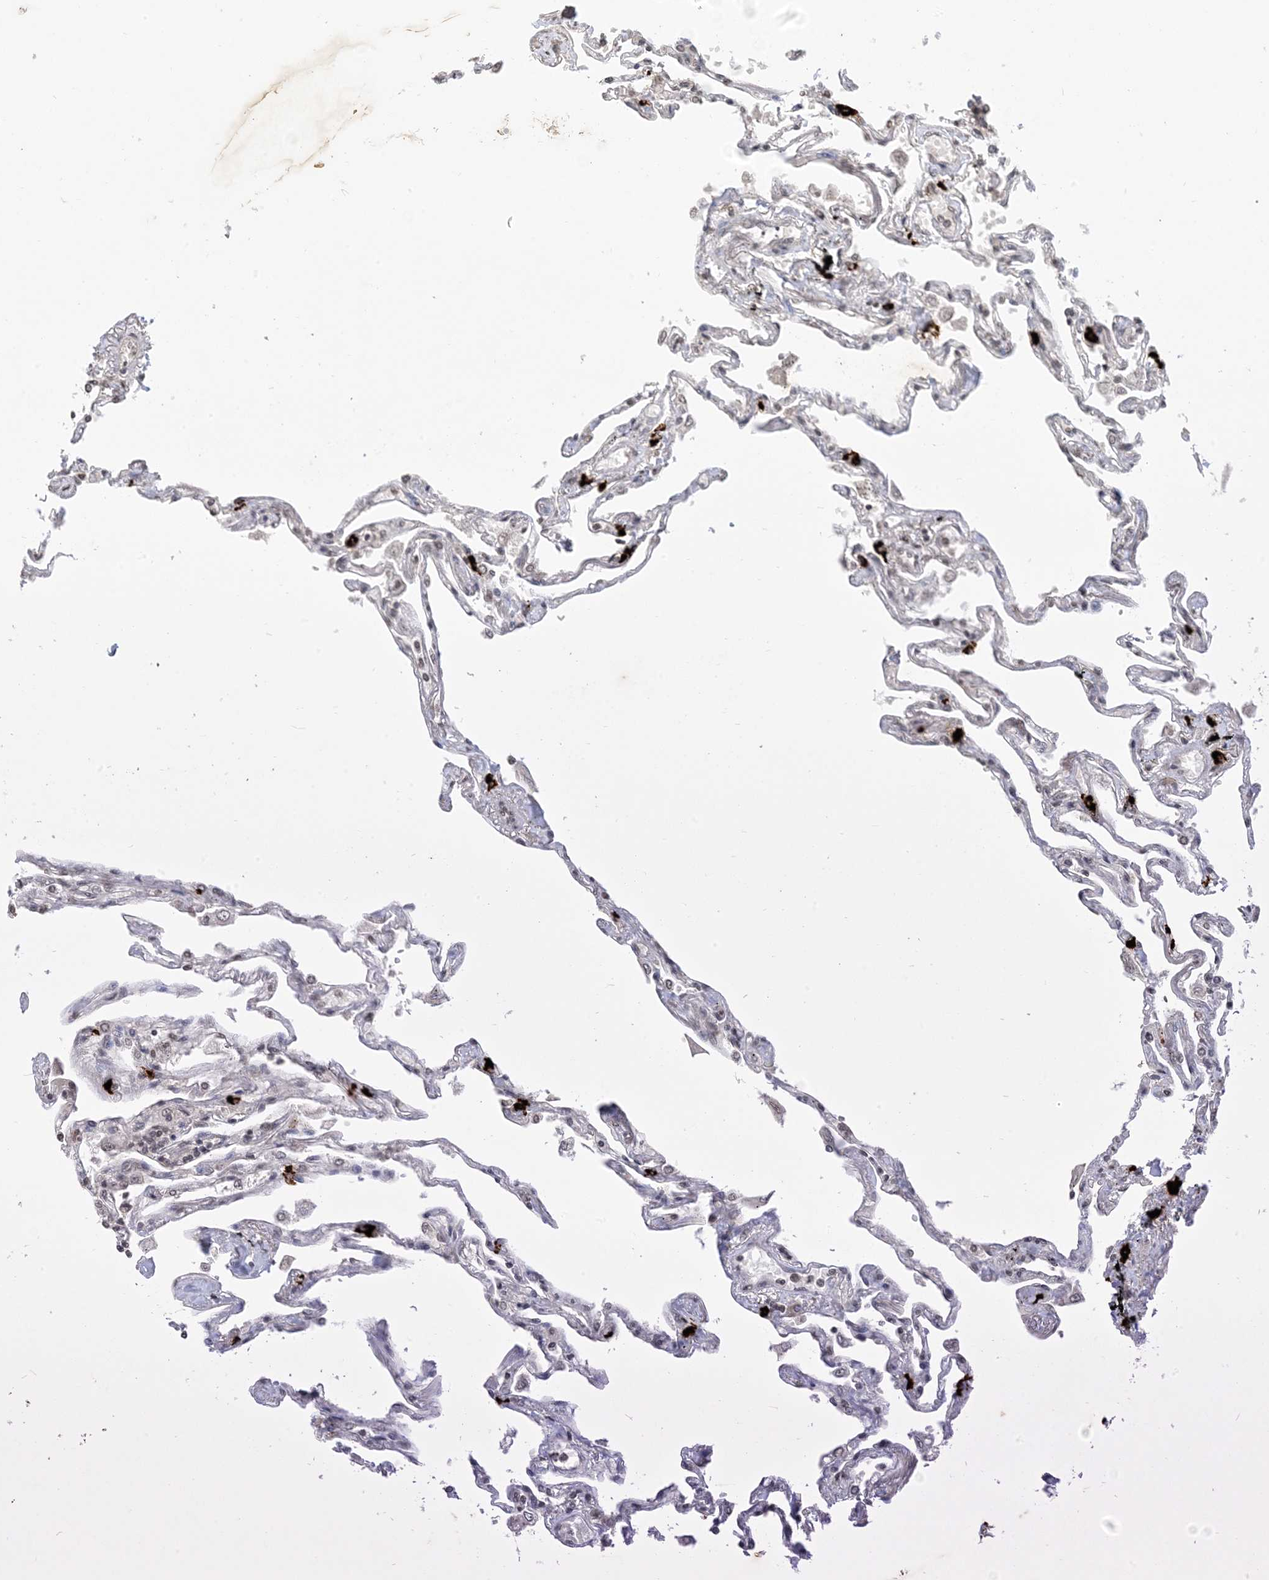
{"staining": {"intensity": "negative", "quantity": "none", "location": "none"}, "tissue": "lung", "cell_type": "Alveolar cells", "image_type": "normal", "snomed": [{"axis": "morphology", "description": "Normal tissue, NOS"}, {"axis": "topography", "description": "Lung"}], "caption": "This micrograph is of benign lung stained with immunohistochemistry to label a protein in brown with the nuclei are counter-stained blue. There is no expression in alveolar cells.", "gene": "RANBP9", "patient": {"sex": "female", "age": 67}}